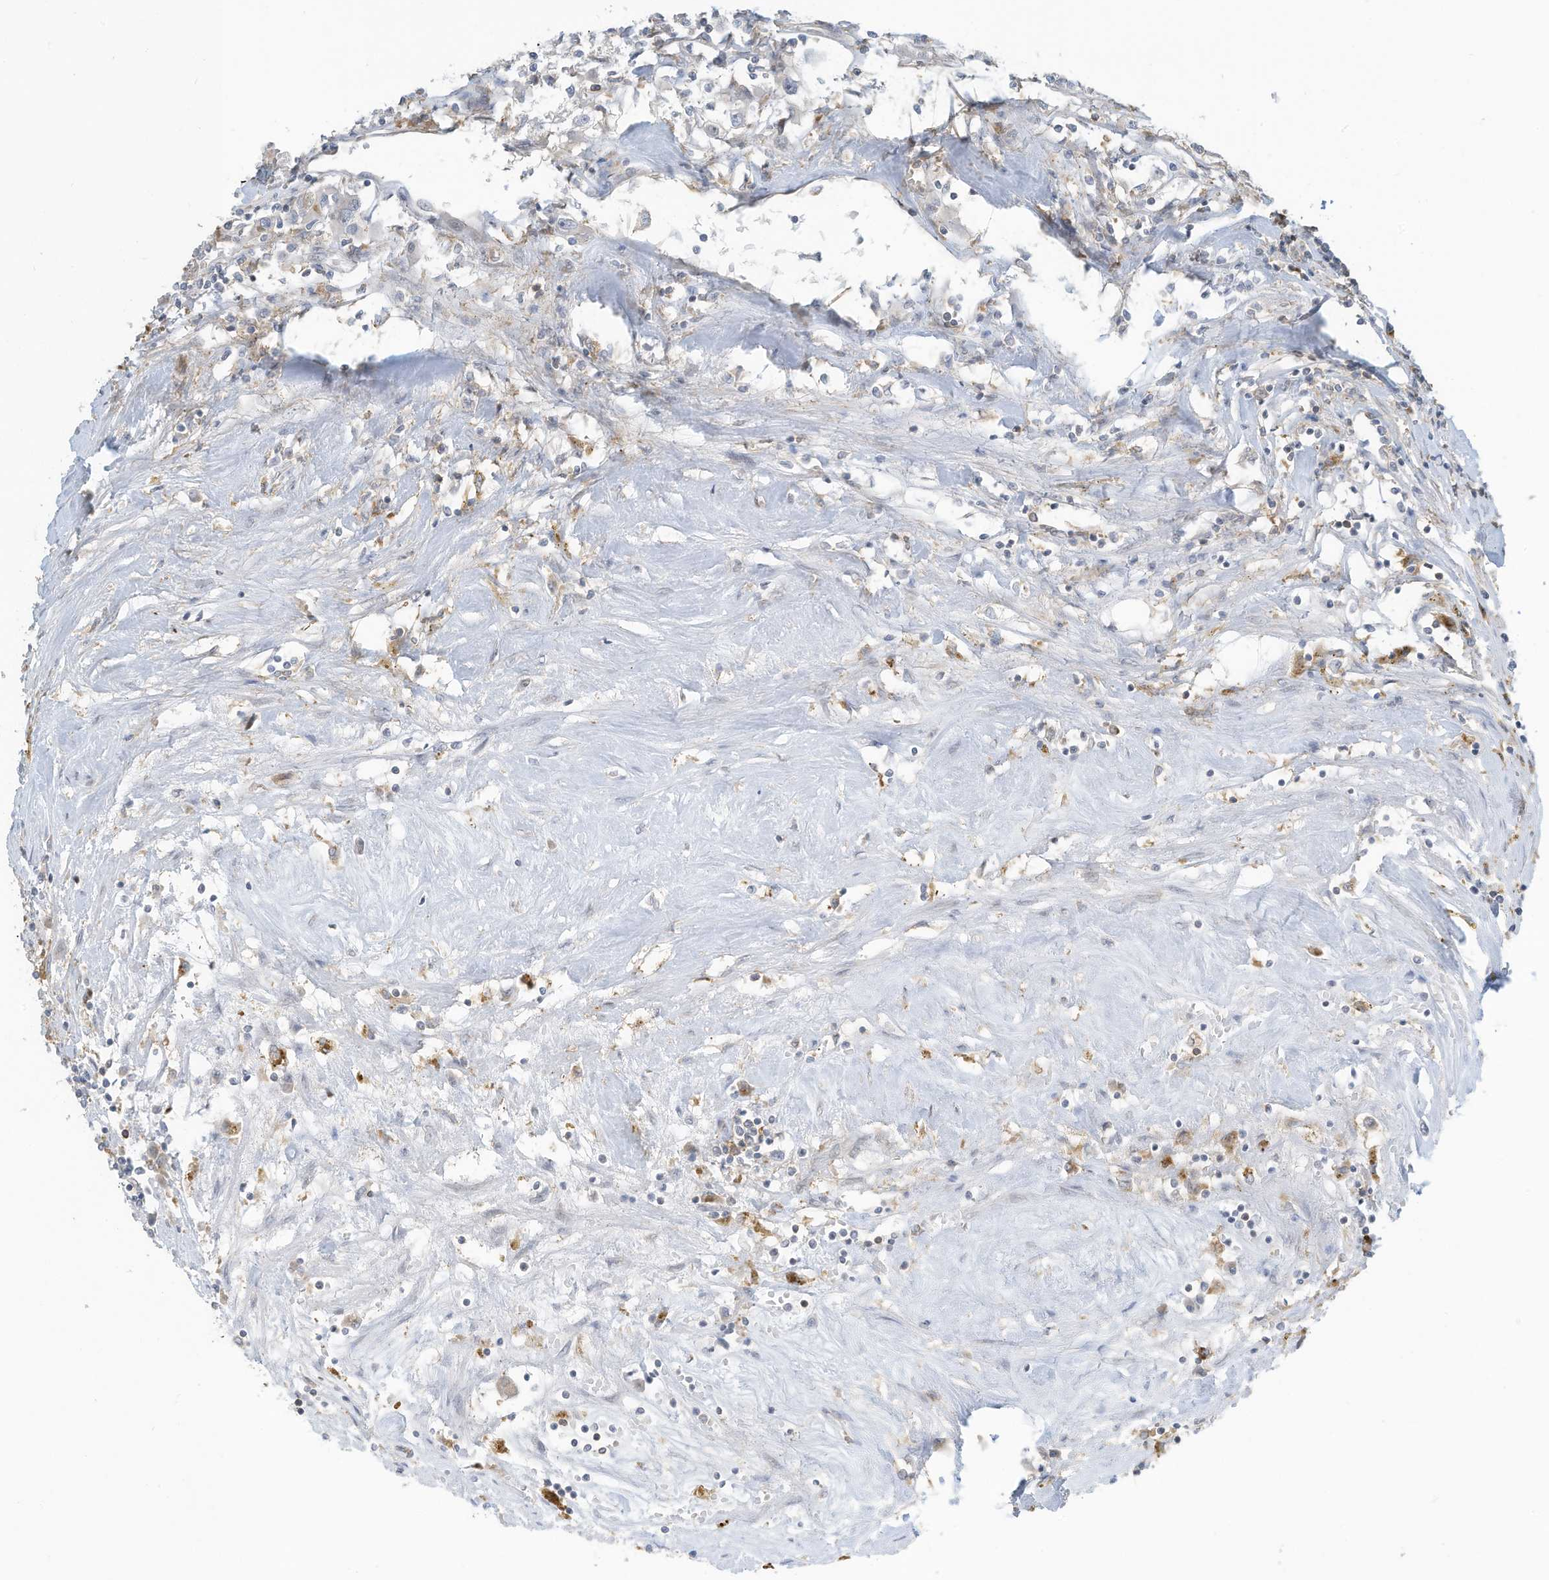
{"staining": {"intensity": "negative", "quantity": "none", "location": "none"}, "tissue": "renal cancer", "cell_type": "Tumor cells", "image_type": "cancer", "snomed": [{"axis": "morphology", "description": "Adenocarcinoma, NOS"}, {"axis": "topography", "description": "Kidney"}], "caption": "IHC of human renal cancer (adenocarcinoma) reveals no staining in tumor cells.", "gene": "DZIP3", "patient": {"sex": "male", "age": 56}}